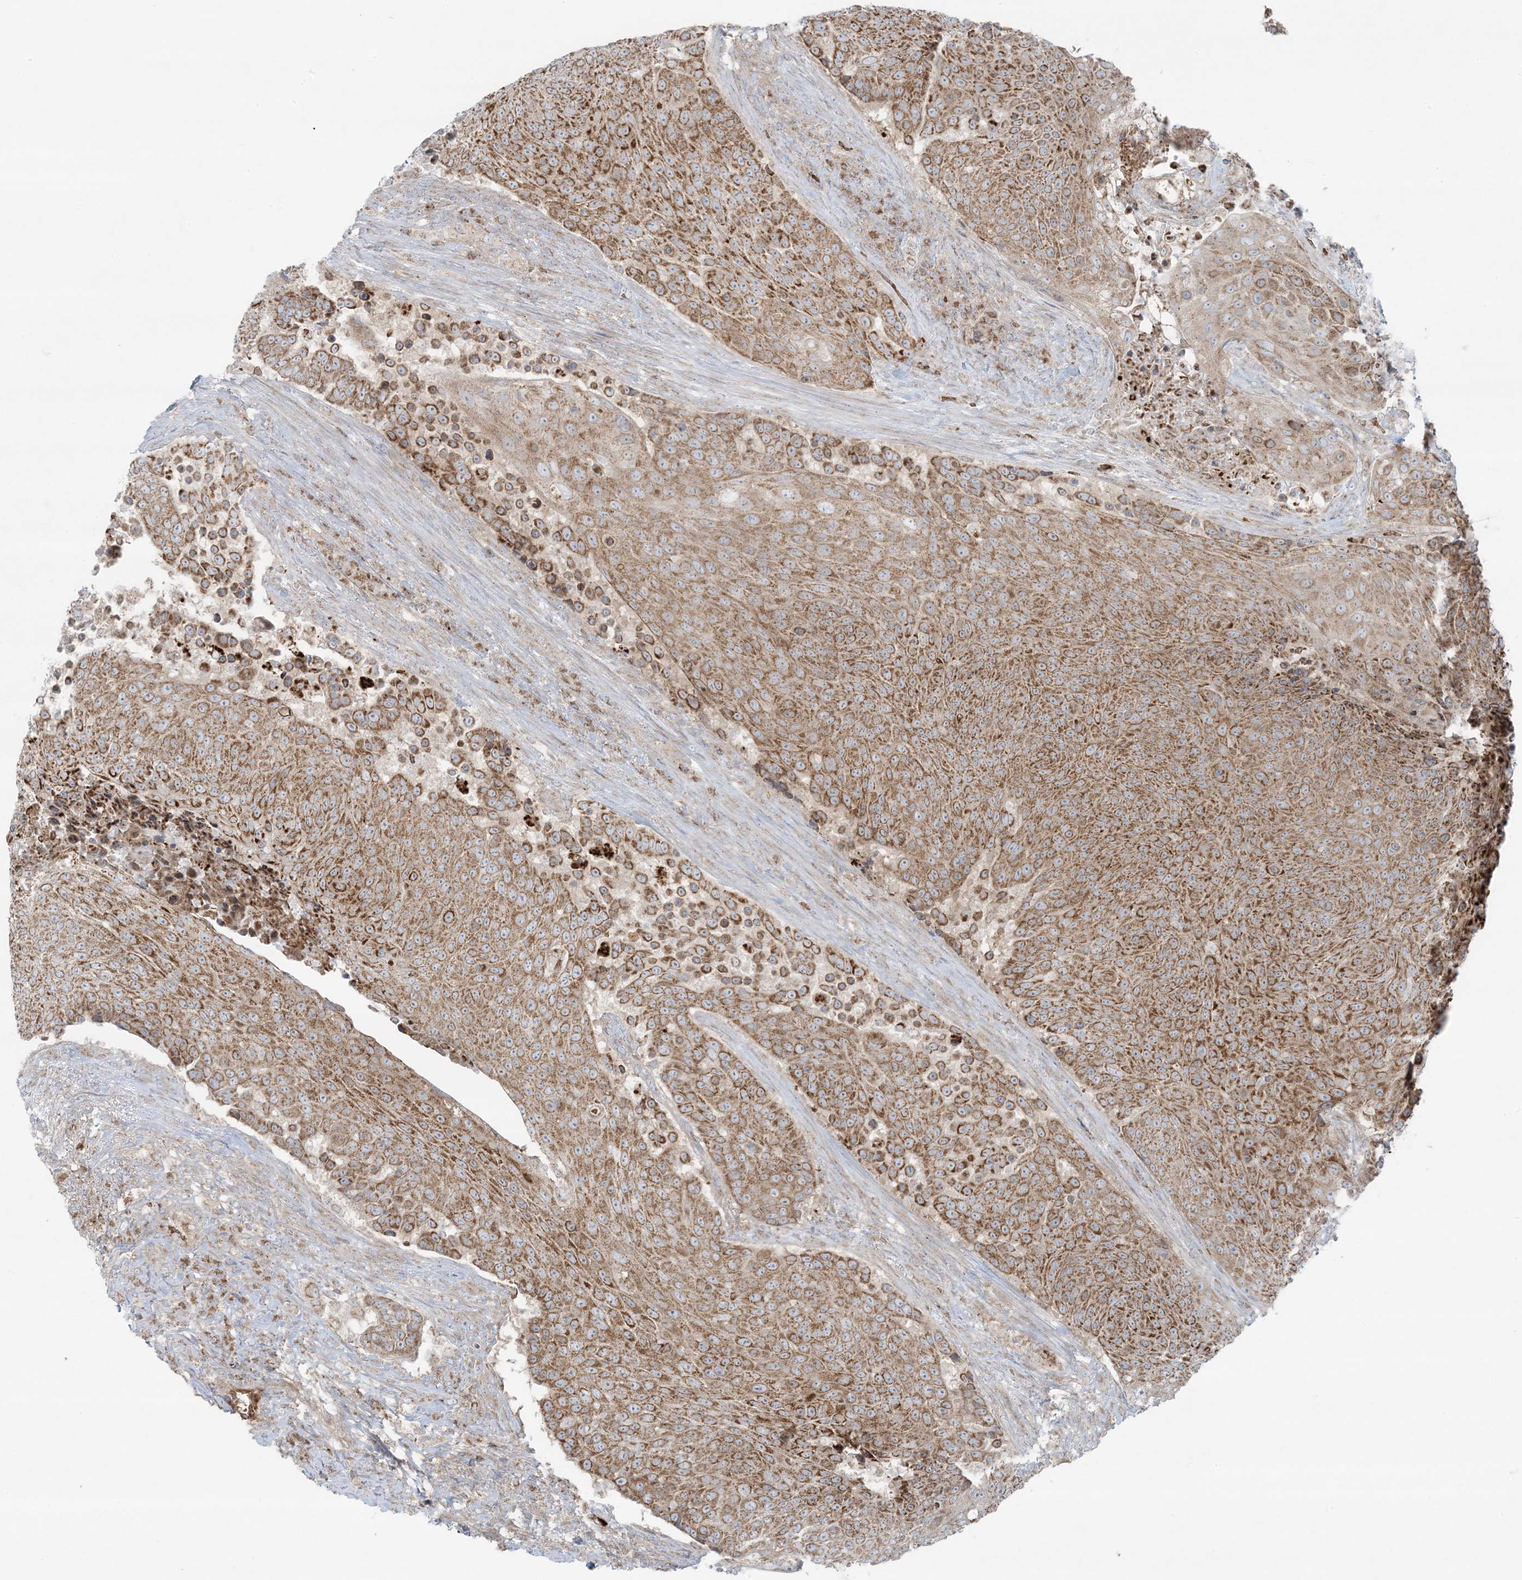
{"staining": {"intensity": "moderate", "quantity": ">75%", "location": "cytoplasmic/membranous"}, "tissue": "urothelial cancer", "cell_type": "Tumor cells", "image_type": "cancer", "snomed": [{"axis": "morphology", "description": "Urothelial carcinoma, High grade"}, {"axis": "topography", "description": "Urinary bladder"}], "caption": "Moderate cytoplasmic/membranous staining for a protein is appreciated in approximately >75% of tumor cells of urothelial cancer using immunohistochemistry (IHC).", "gene": "PIK3R4", "patient": {"sex": "female", "age": 63}}